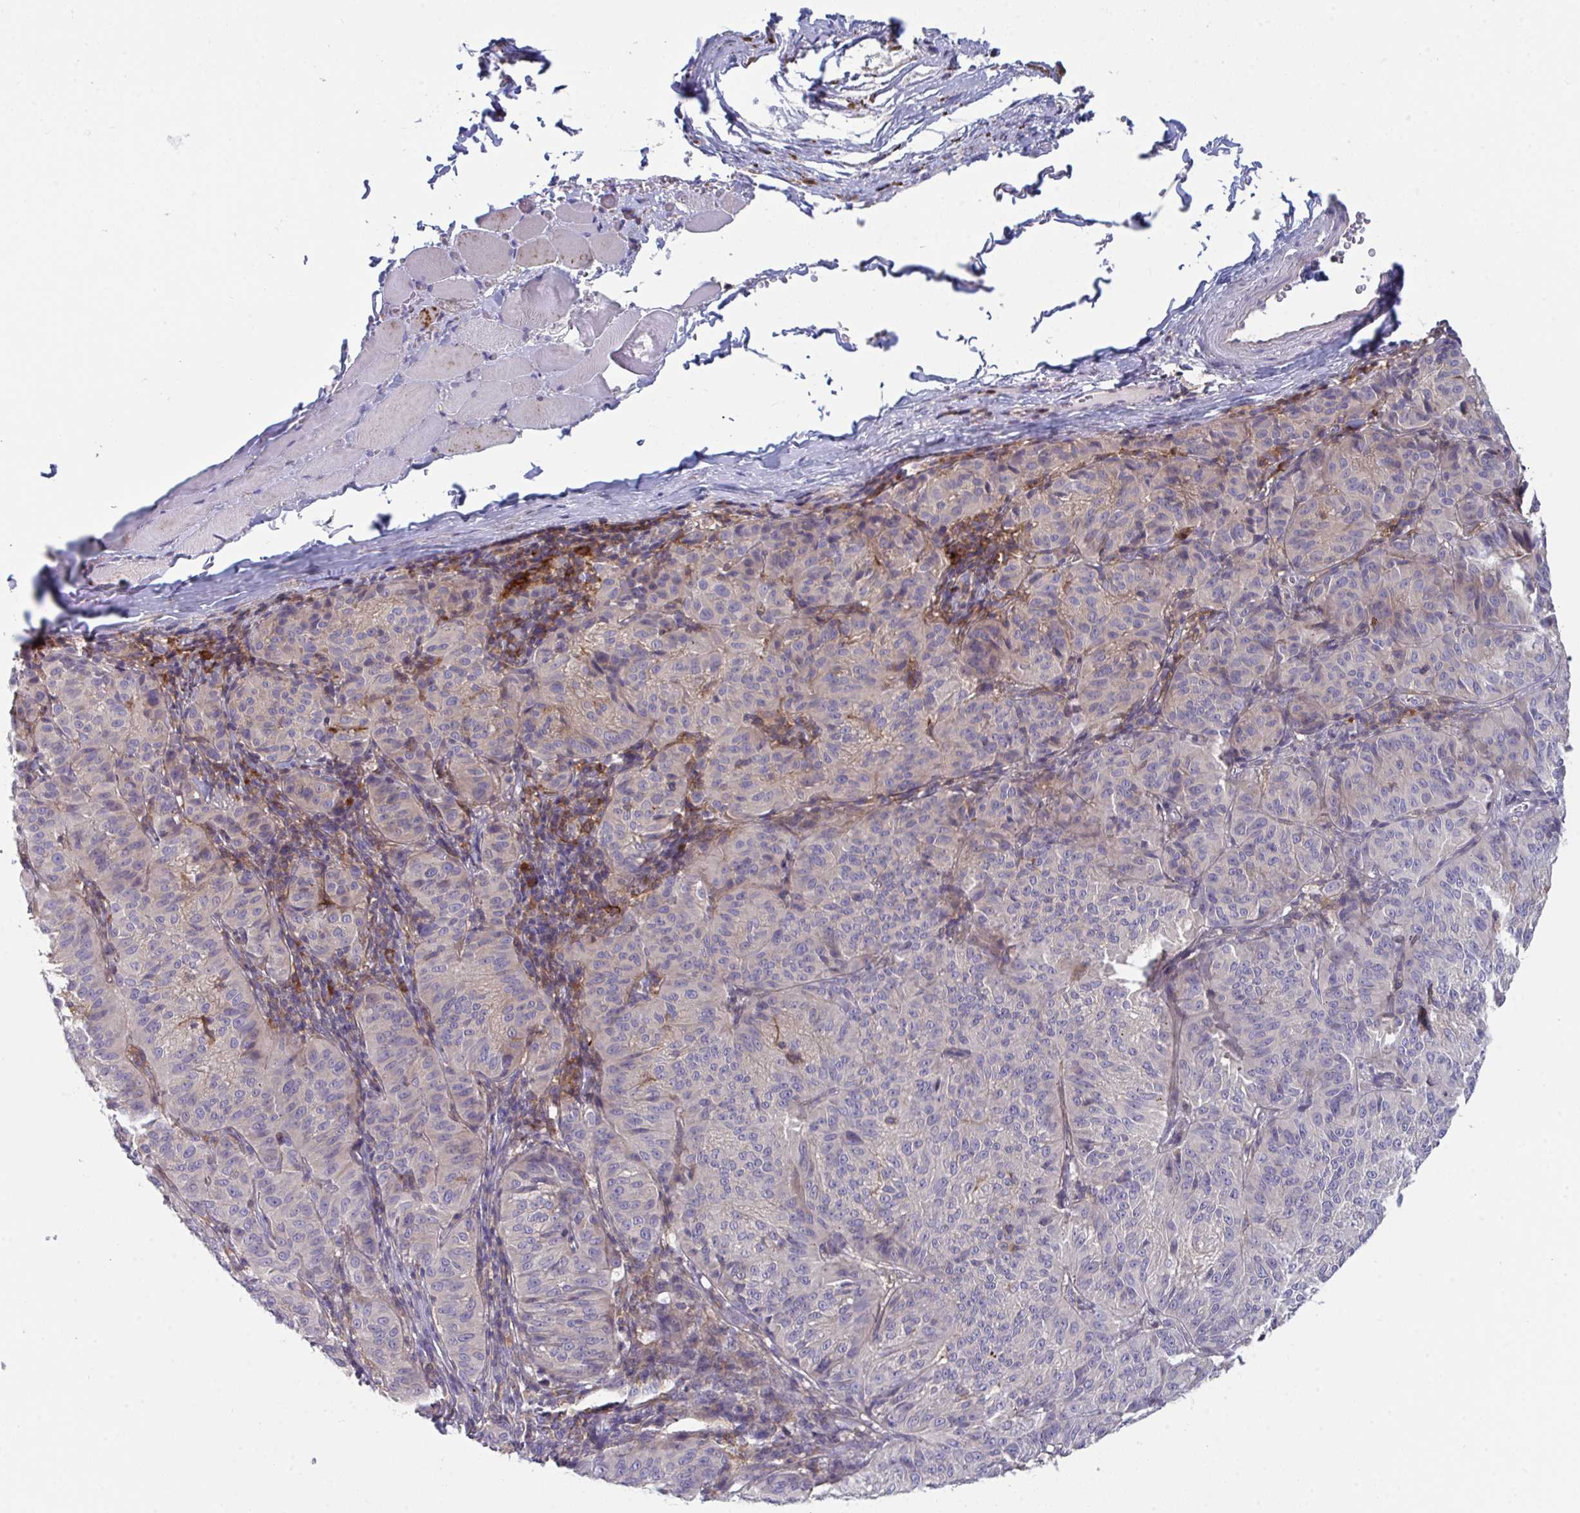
{"staining": {"intensity": "negative", "quantity": "none", "location": "none"}, "tissue": "melanoma", "cell_type": "Tumor cells", "image_type": "cancer", "snomed": [{"axis": "morphology", "description": "Malignant melanoma, NOS"}, {"axis": "topography", "description": "Skin"}], "caption": "Malignant melanoma was stained to show a protein in brown. There is no significant staining in tumor cells.", "gene": "DISP2", "patient": {"sex": "female", "age": 72}}